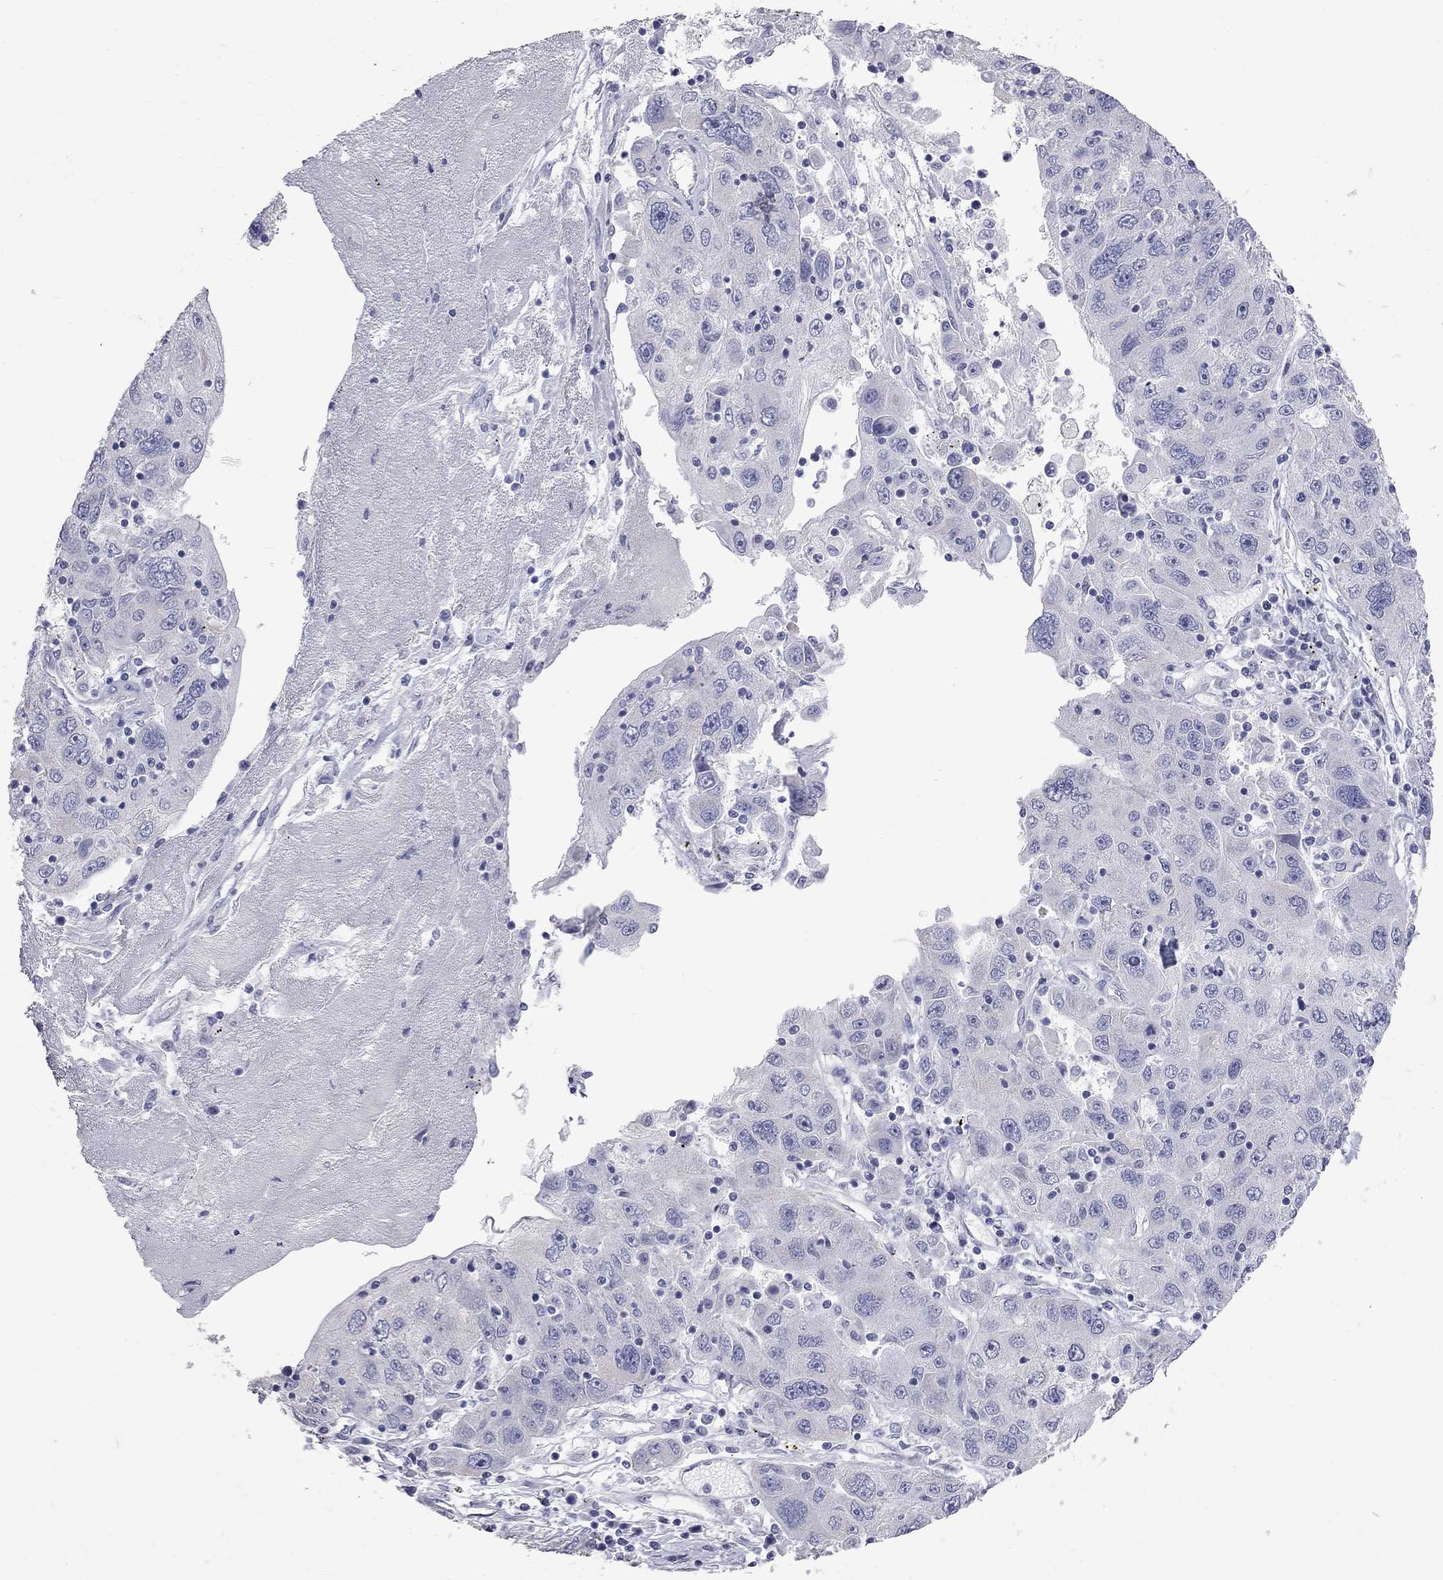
{"staining": {"intensity": "negative", "quantity": "none", "location": "none"}, "tissue": "stomach cancer", "cell_type": "Tumor cells", "image_type": "cancer", "snomed": [{"axis": "morphology", "description": "Adenocarcinoma, NOS"}, {"axis": "topography", "description": "Stomach"}], "caption": "Human adenocarcinoma (stomach) stained for a protein using immunohistochemistry demonstrates no staining in tumor cells.", "gene": "KCND2", "patient": {"sex": "male", "age": 56}}